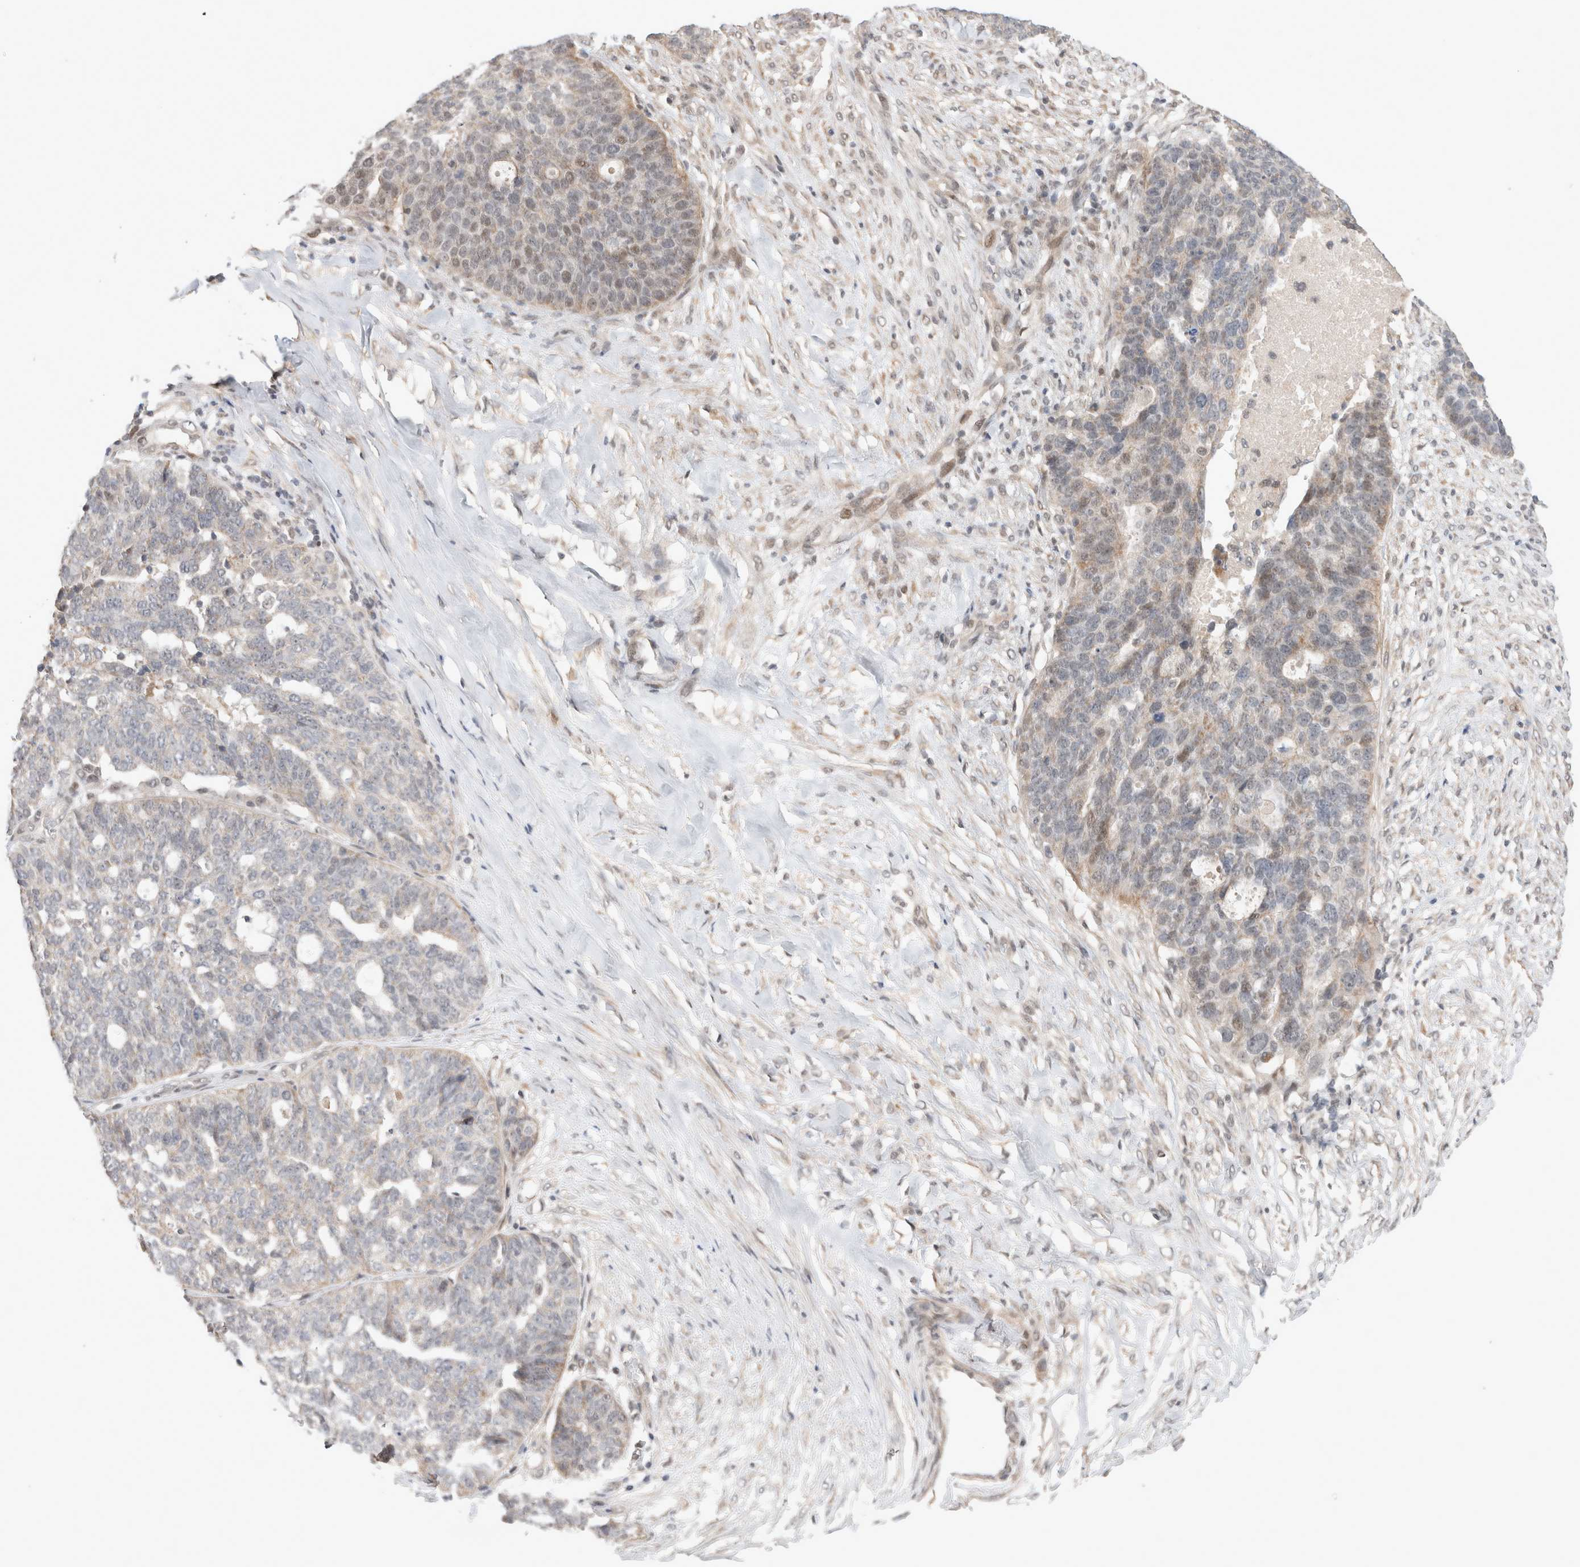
{"staining": {"intensity": "negative", "quantity": "none", "location": "none"}, "tissue": "ovarian cancer", "cell_type": "Tumor cells", "image_type": "cancer", "snomed": [{"axis": "morphology", "description": "Cystadenocarcinoma, serous, NOS"}, {"axis": "topography", "description": "Ovary"}], "caption": "This is a image of IHC staining of ovarian cancer (serous cystadenocarcinoma), which shows no positivity in tumor cells.", "gene": "SYDE2", "patient": {"sex": "female", "age": 59}}